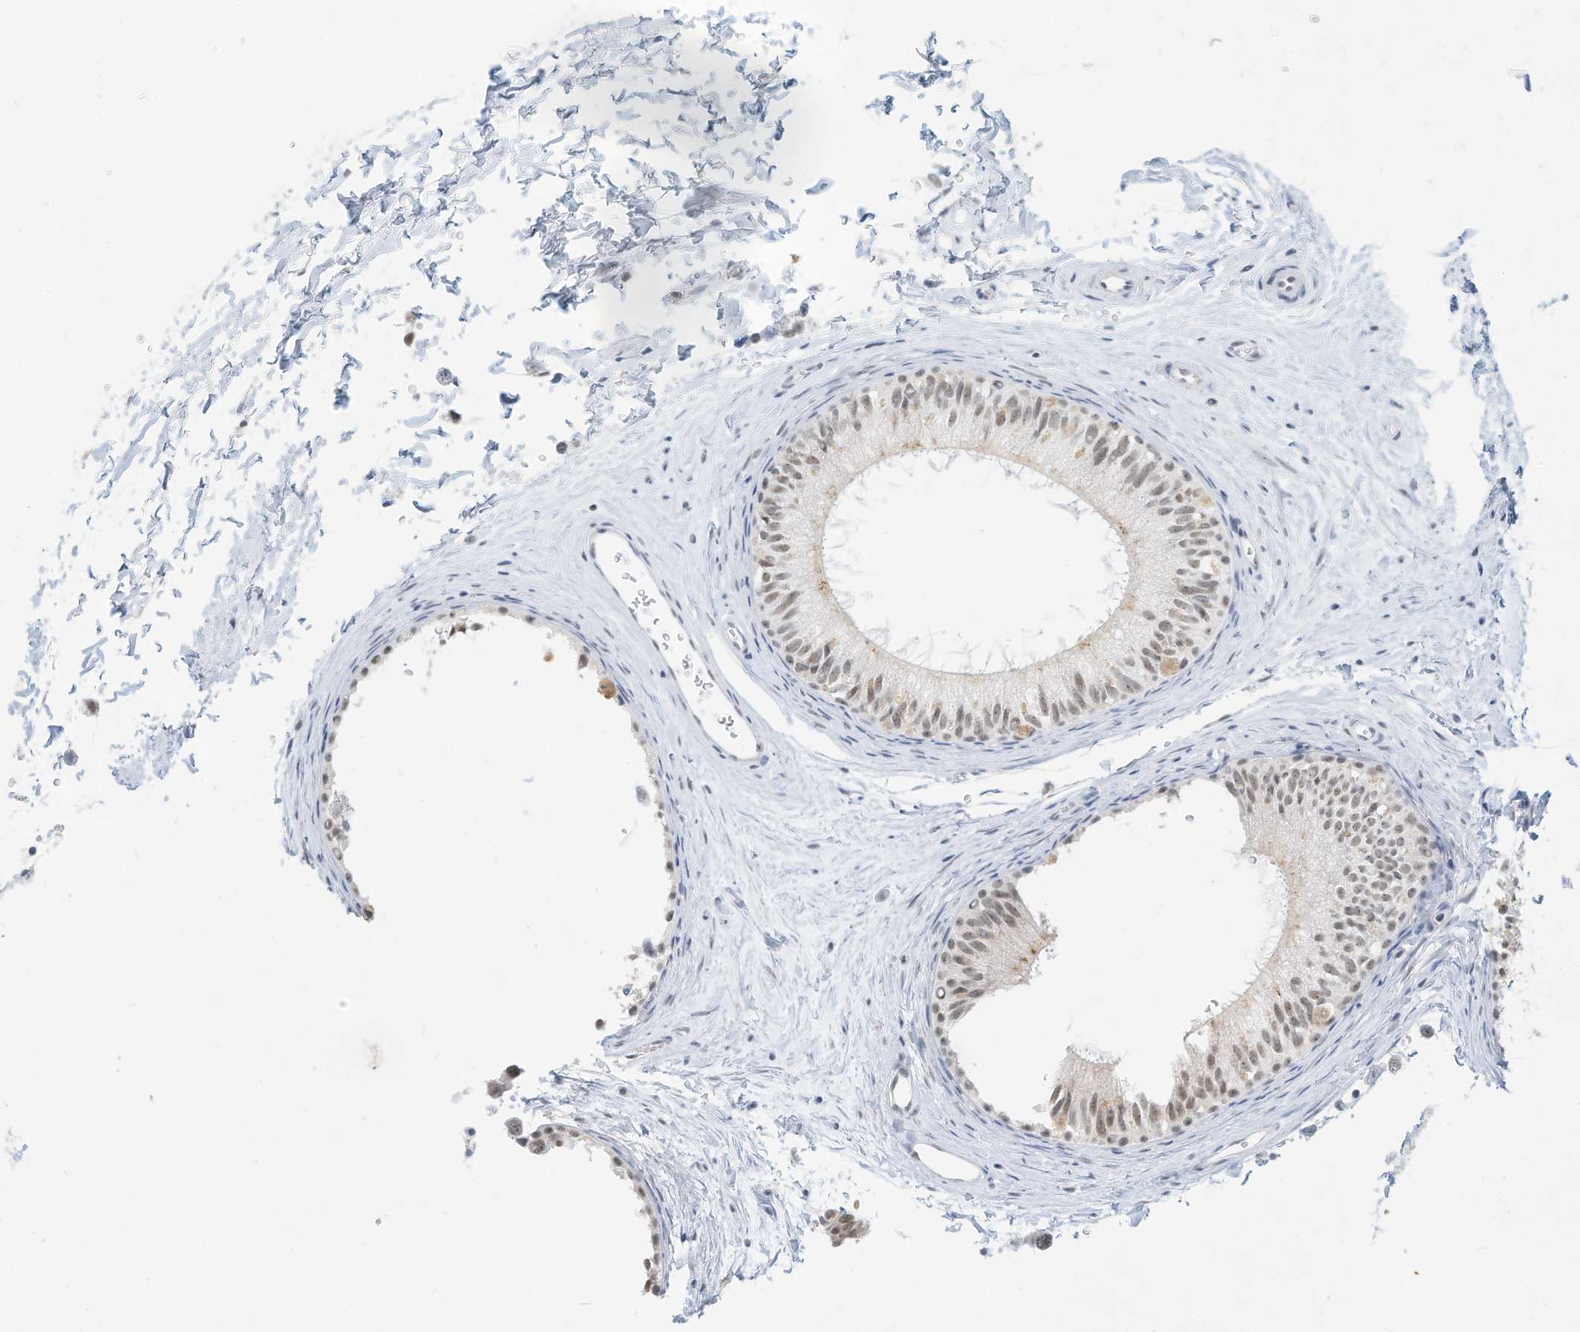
{"staining": {"intensity": "weak", "quantity": ">75%", "location": "nuclear"}, "tissue": "epididymis", "cell_type": "Glandular cells", "image_type": "normal", "snomed": [{"axis": "morphology", "description": "Normal tissue, NOS"}, {"axis": "topography", "description": "Epididymis"}], "caption": "This histopathology image demonstrates immunohistochemistry (IHC) staining of benign epididymis, with low weak nuclear positivity in about >75% of glandular cells.", "gene": "PGC", "patient": {"sex": "male", "age": 34}}